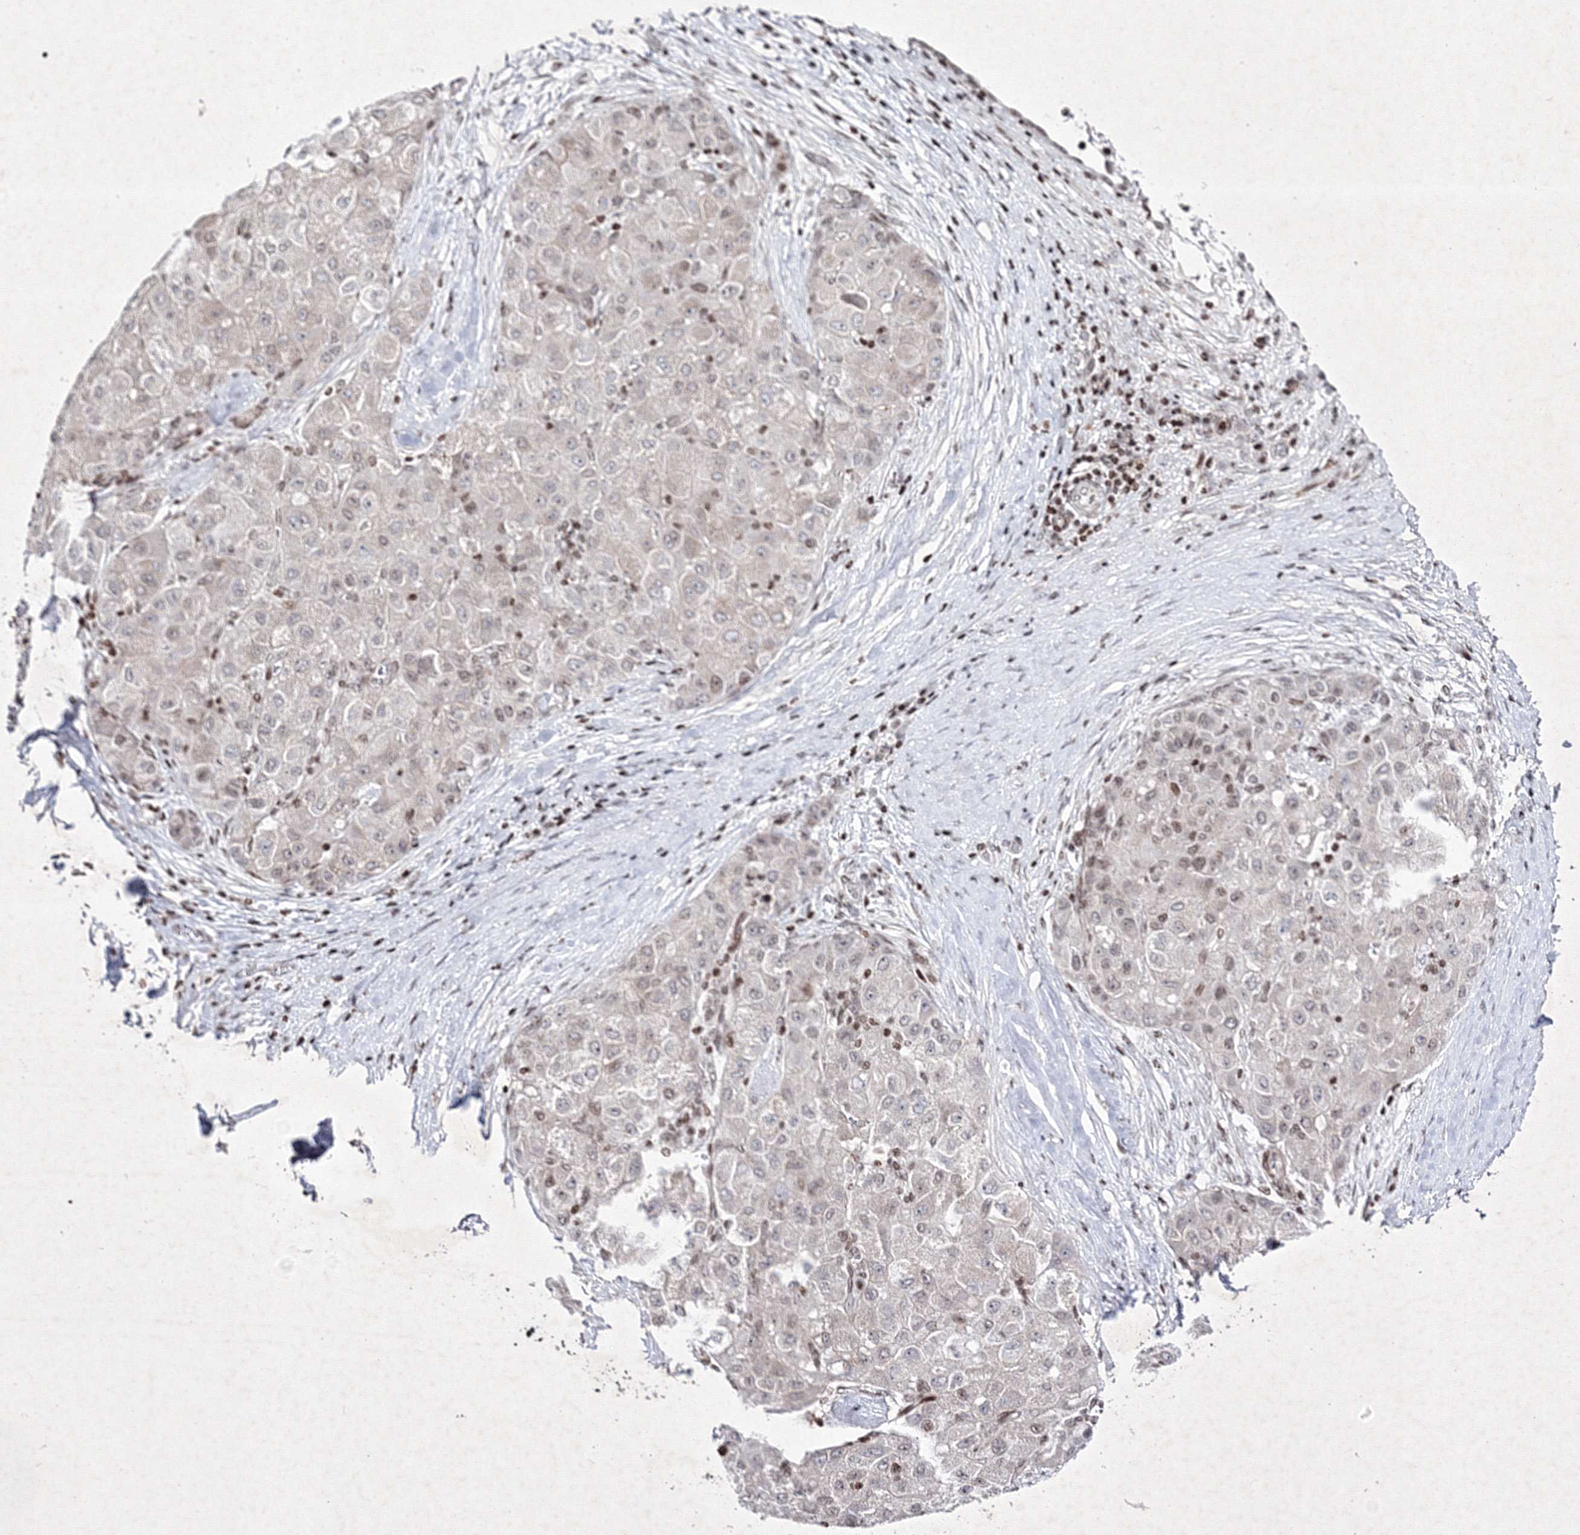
{"staining": {"intensity": "weak", "quantity": "<25%", "location": "nuclear"}, "tissue": "liver cancer", "cell_type": "Tumor cells", "image_type": "cancer", "snomed": [{"axis": "morphology", "description": "Carcinoma, Hepatocellular, NOS"}, {"axis": "topography", "description": "Liver"}], "caption": "Immunohistochemical staining of human hepatocellular carcinoma (liver) displays no significant expression in tumor cells. Brightfield microscopy of immunohistochemistry stained with DAB (3,3'-diaminobenzidine) (brown) and hematoxylin (blue), captured at high magnification.", "gene": "SMIM29", "patient": {"sex": "male", "age": 80}}